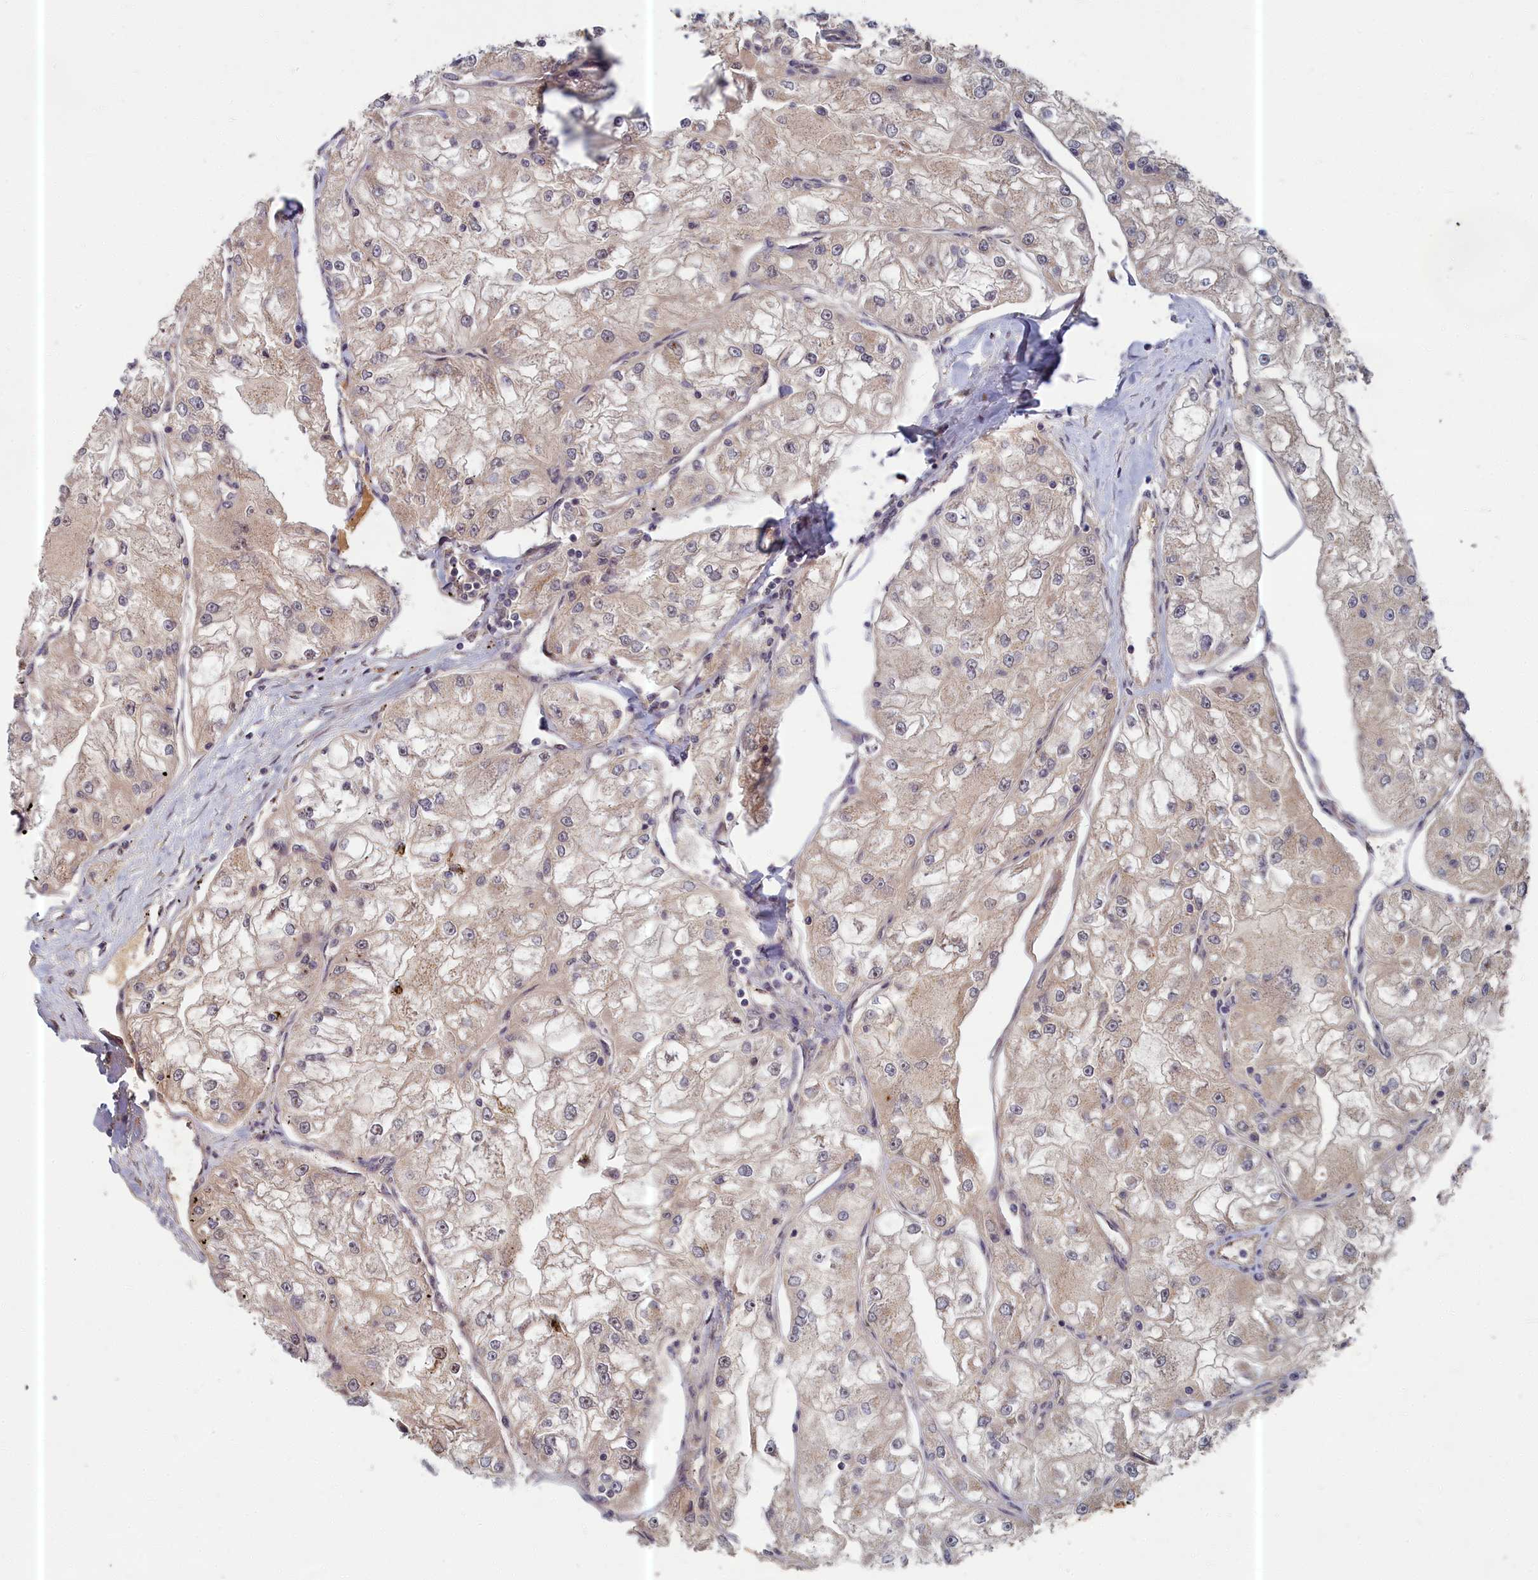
{"staining": {"intensity": "weak", "quantity": "<25%", "location": "cytoplasmic/membranous"}, "tissue": "renal cancer", "cell_type": "Tumor cells", "image_type": "cancer", "snomed": [{"axis": "morphology", "description": "Adenocarcinoma, NOS"}, {"axis": "topography", "description": "Kidney"}], "caption": "IHC histopathology image of renal cancer (adenocarcinoma) stained for a protein (brown), which exhibits no staining in tumor cells.", "gene": "EARS2", "patient": {"sex": "female", "age": 72}}